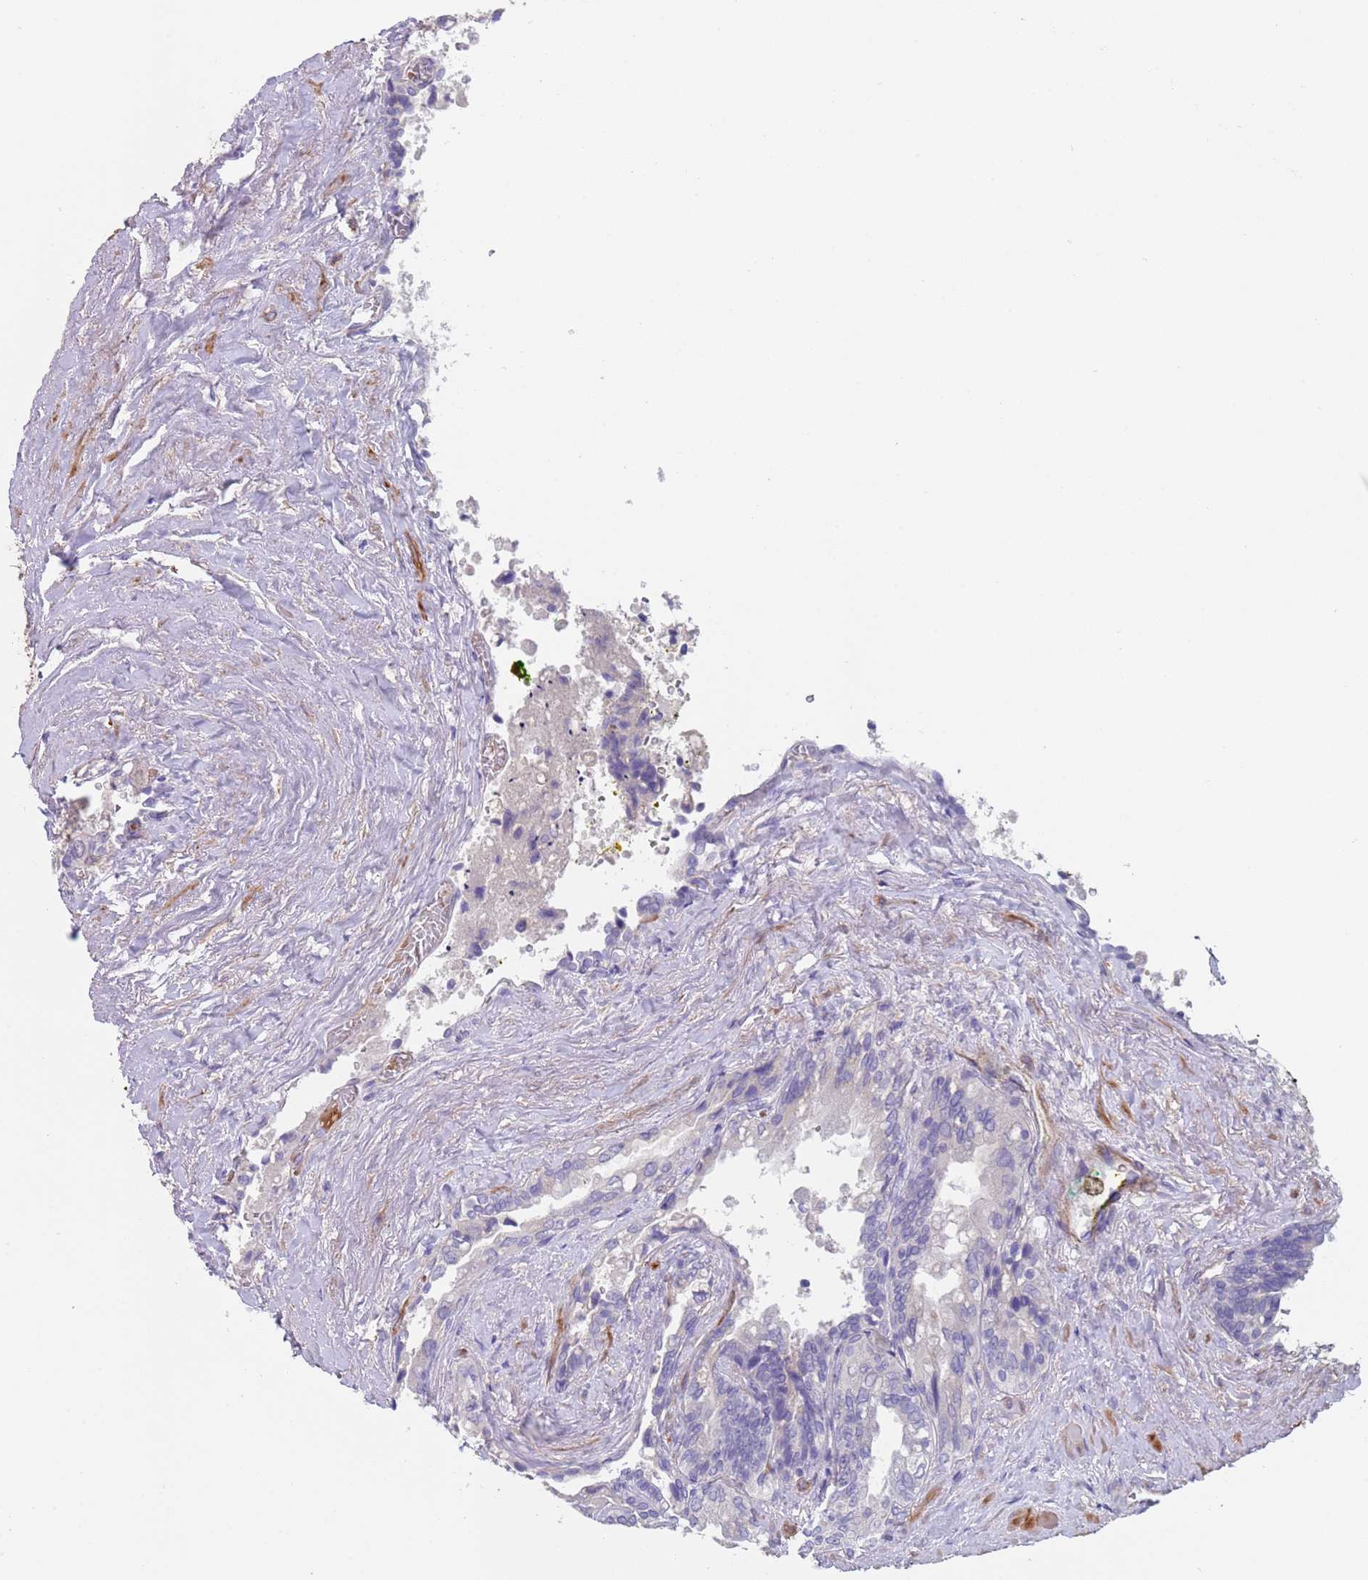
{"staining": {"intensity": "negative", "quantity": "none", "location": "none"}, "tissue": "seminal vesicle", "cell_type": "Glandular cells", "image_type": "normal", "snomed": [{"axis": "morphology", "description": "Normal tissue, NOS"}, {"axis": "topography", "description": "Seminal veicle"}, {"axis": "topography", "description": "Peripheral nerve tissue"}], "caption": "IHC of benign seminal vesicle displays no positivity in glandular cells. (DAB IHC with hematoxylin counter stain).", "gene": "KBTBD3", "patient": {"sex": "male", "age": 60}}